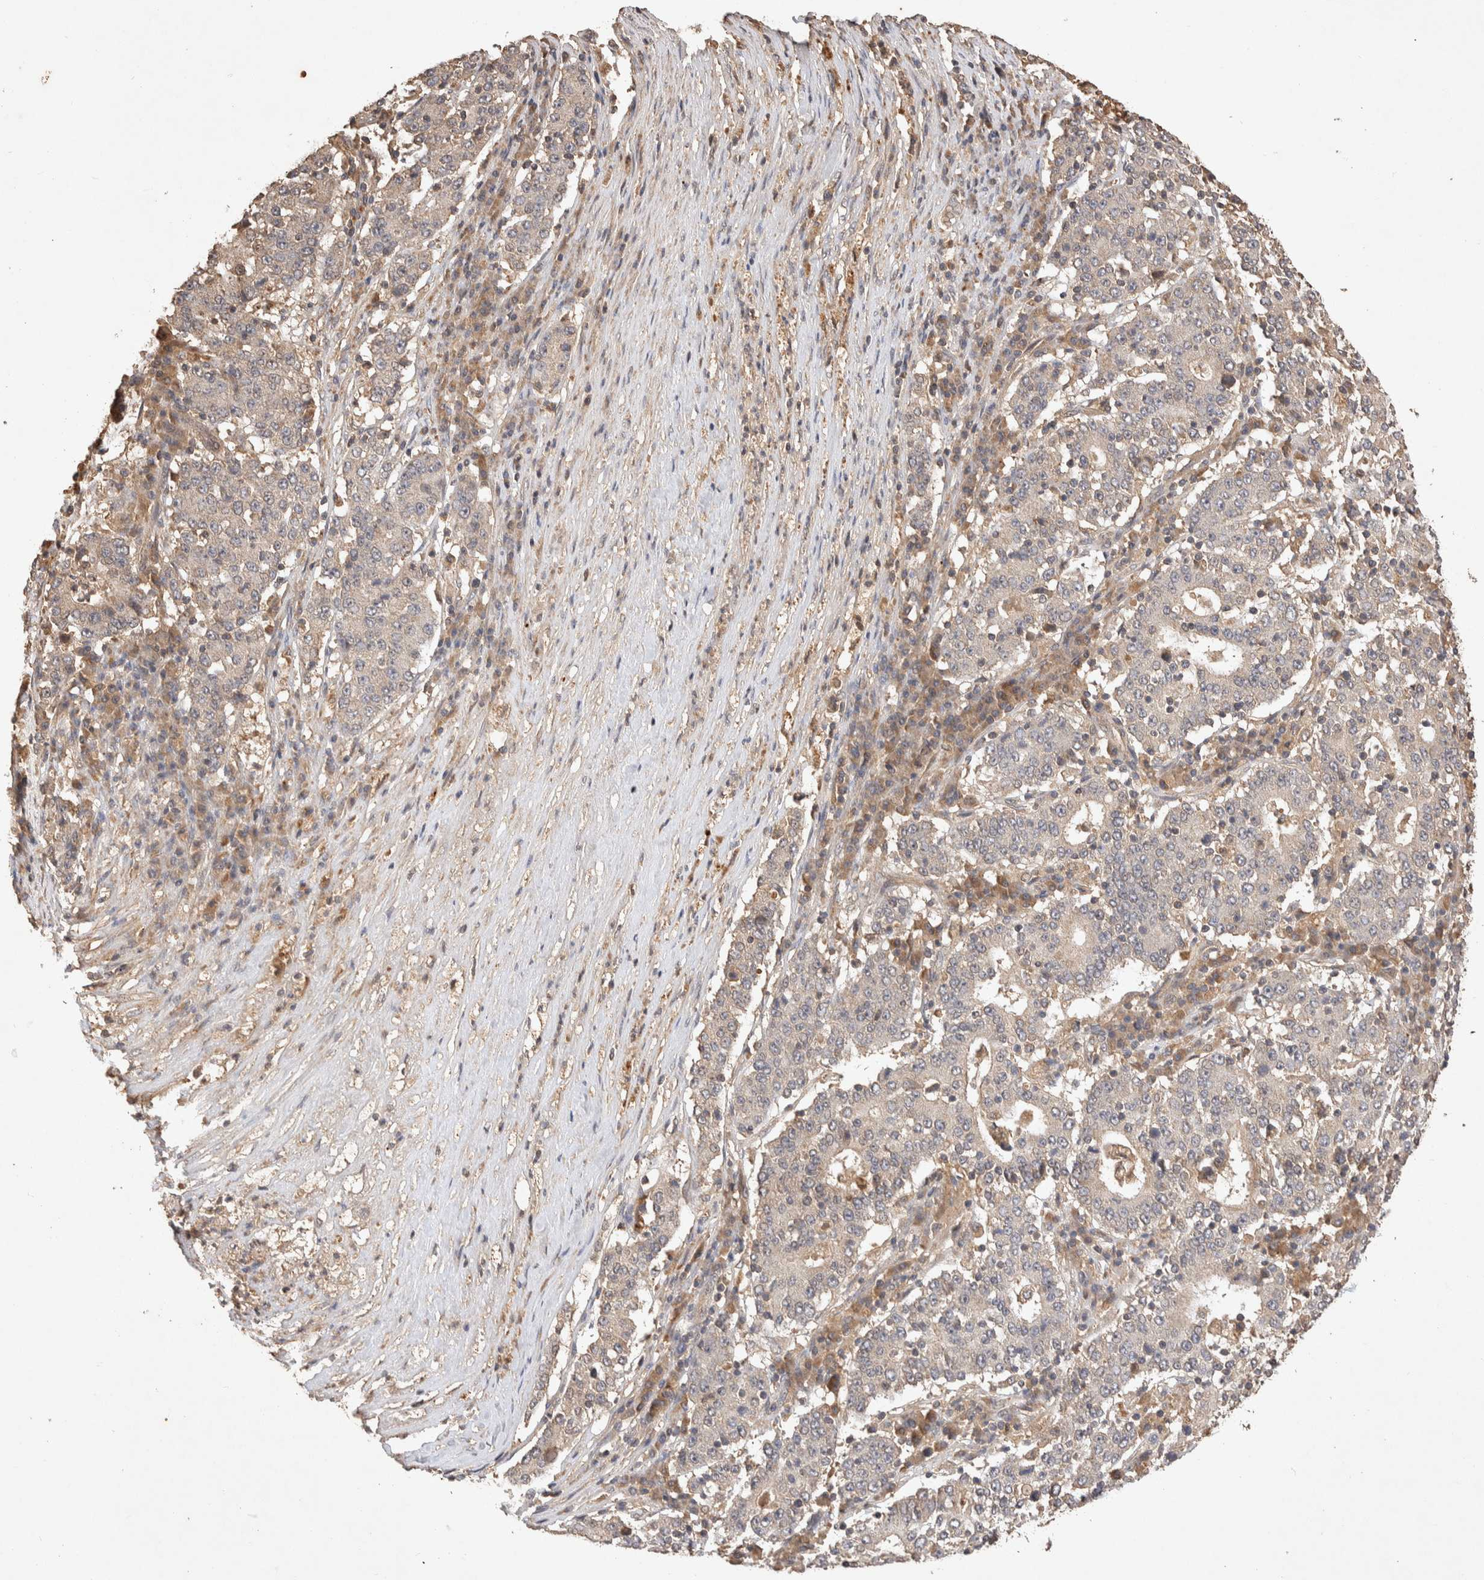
{"staining": {"intensity": "negative", "quantity": "none", "location": "none"}, "tissue": "stomach cancer", "cell_type": "Tumor cells", "image_type": "cancer", "snomed": [{"axis": "morphology", "description": "Adenocarcinoma, NOS"}, {"axis": "topography", "description": "Stomach"}], "caption": "Tumor cells show no significant expression in stomach adenocarcinoma.", "gene": "NSMAF", "patient": {"sex": "male", "age": 59}}